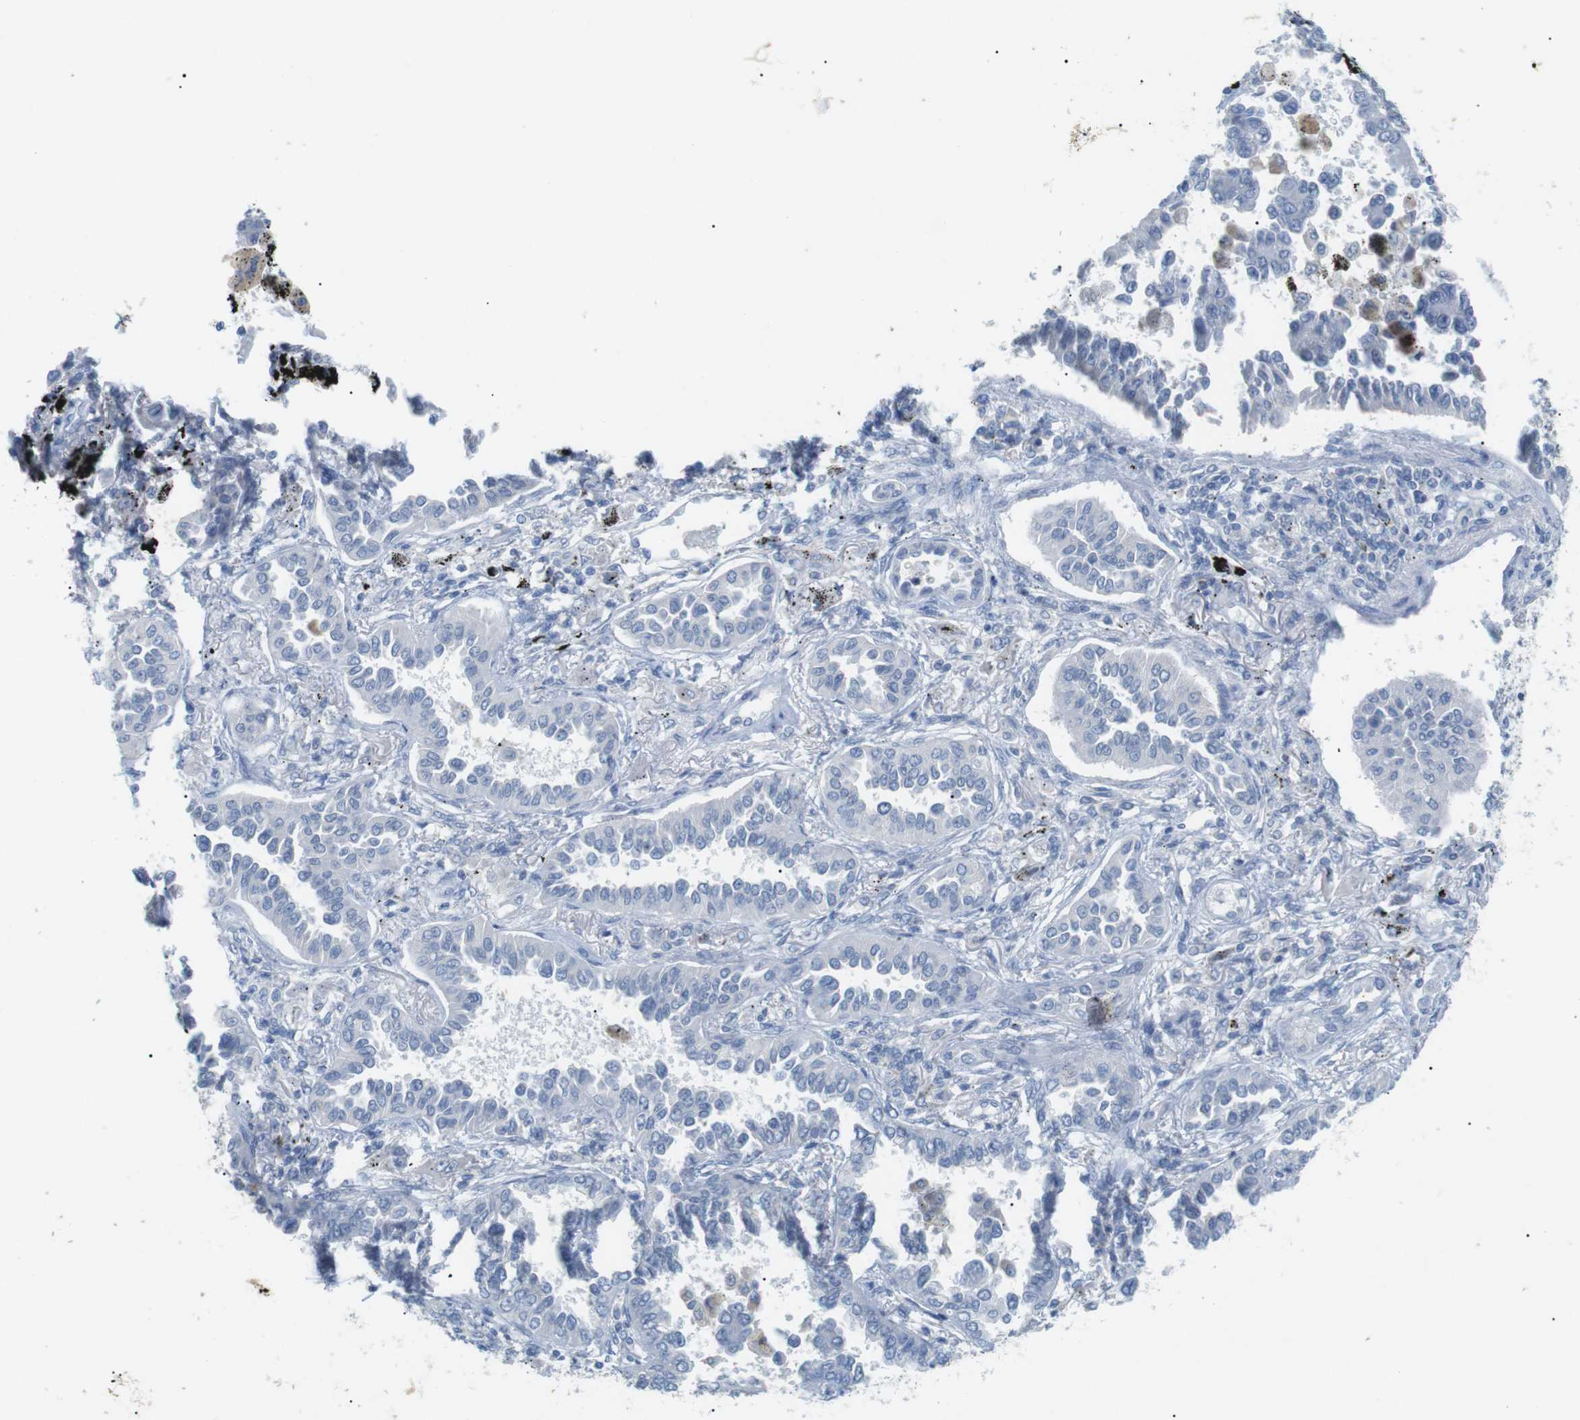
{"staining": {"intensity": "negative", "quantity": "none", "location": "none"}, "tissue": "lung cancer", "cell_type": "Tumor cells", "image_type": "cancer", "snomed": [{"axis": "morphology", "description": "Normal tissue, NOS"}, {"axis": "morphology", "description": "Adenocarcinoma, NOS"}, {"axis": "topography", "description": "Lung"}], "caption": "A high-resolution micrograph shows immunohistochemistry staining of lung adenocarcinoma, which displays no significant expression in tumor cells.", "gene": "HBG2", "patient": {"sex": "male", "age": 59}}